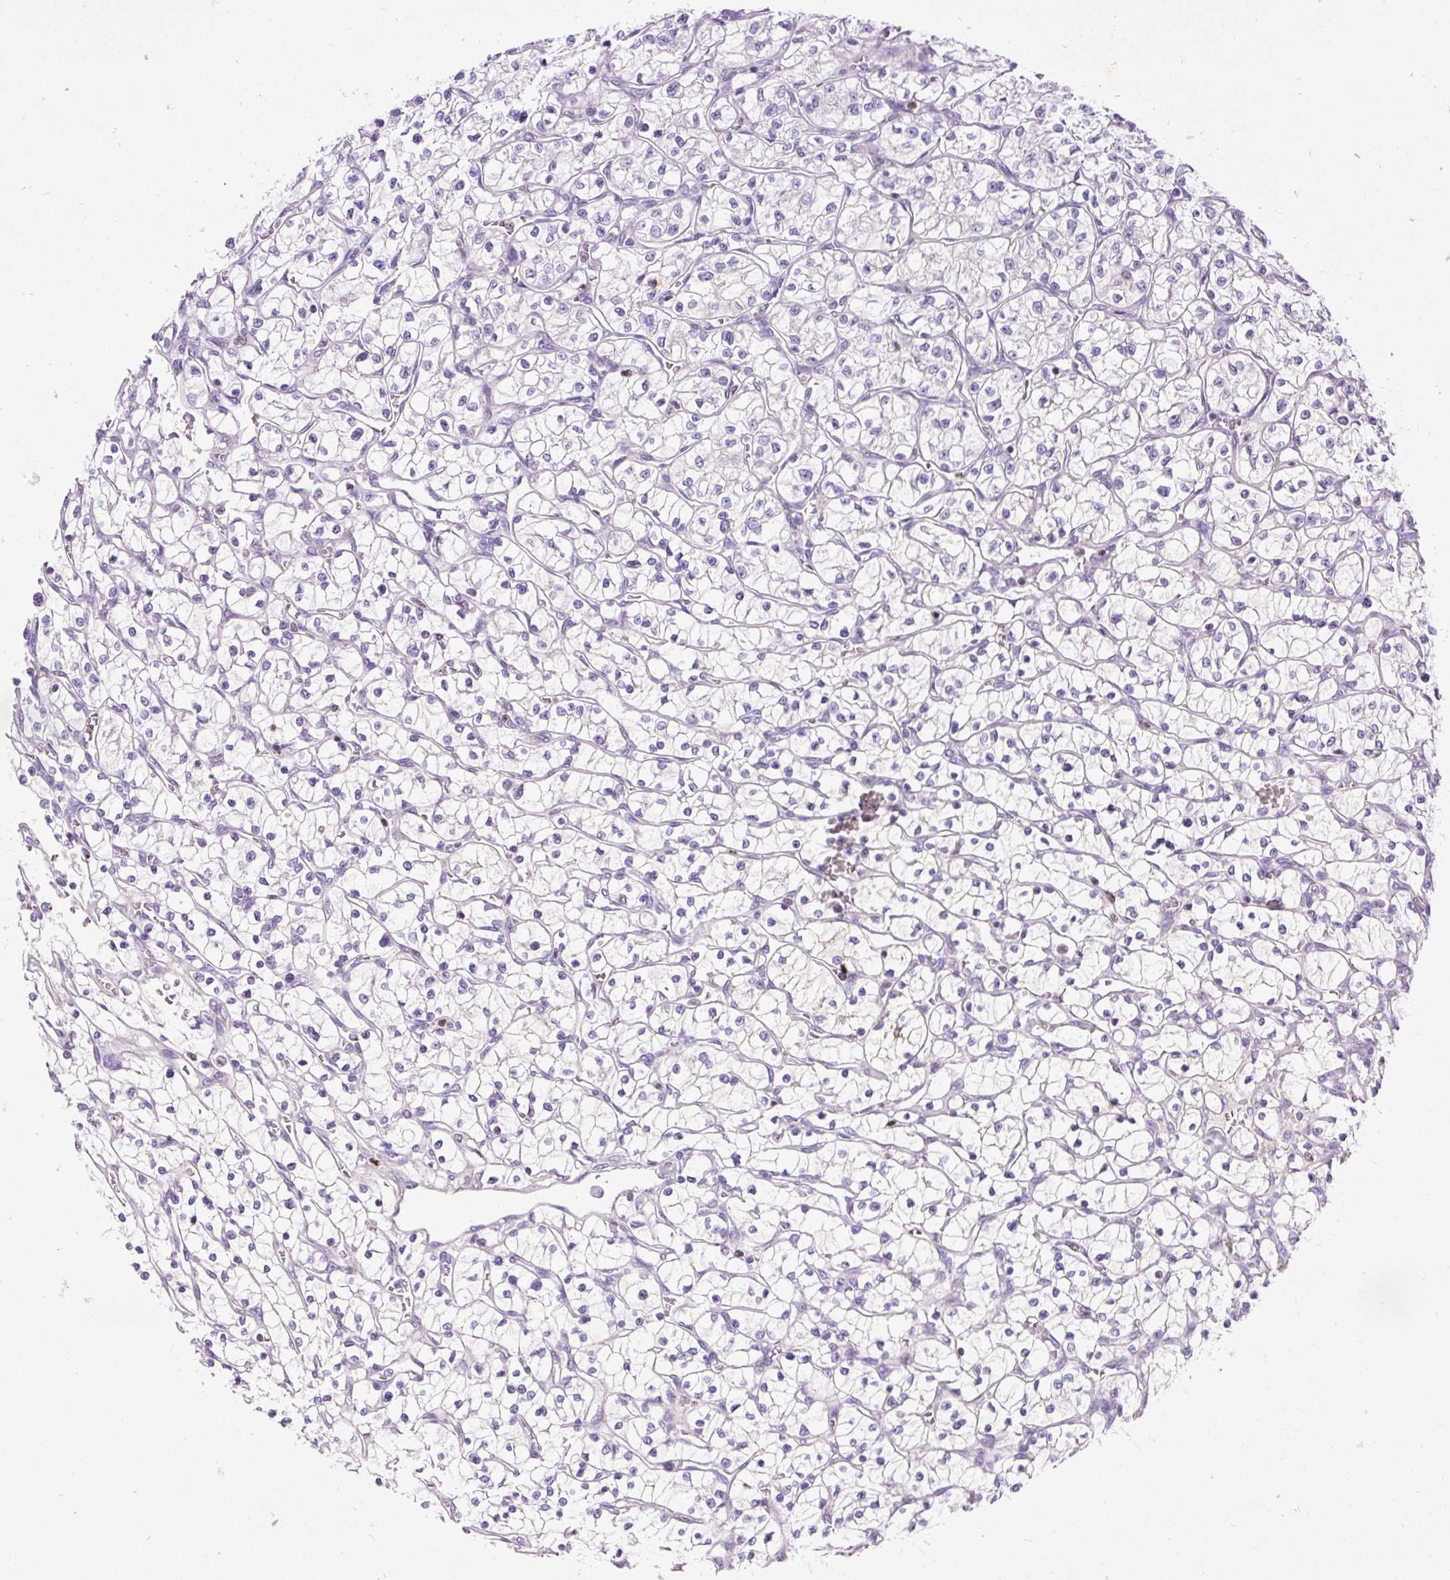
{"staining": {"intensity": "negative", "quantity": "none", "location": "none"}, "tissue": "renal cancer", "cell_type": "Tumor cells", "image_type": "cancer", "snomed": [{"axis": "morphology", "description": "Adenocarcinoma, NOS"}, {"axis": "topography", "description": "Kidney"}], "caption": "The immunohistochemistry micrograph has no significant staining in tumor cells of adenocarcinoma (renal) tissue. Brightfield microscopy of IHC stained with DAB (brown) and hematoxylin (blue), captured at high magnification.", "gene": "SPC24", "patient": {"sex": "female", "age": 64}}